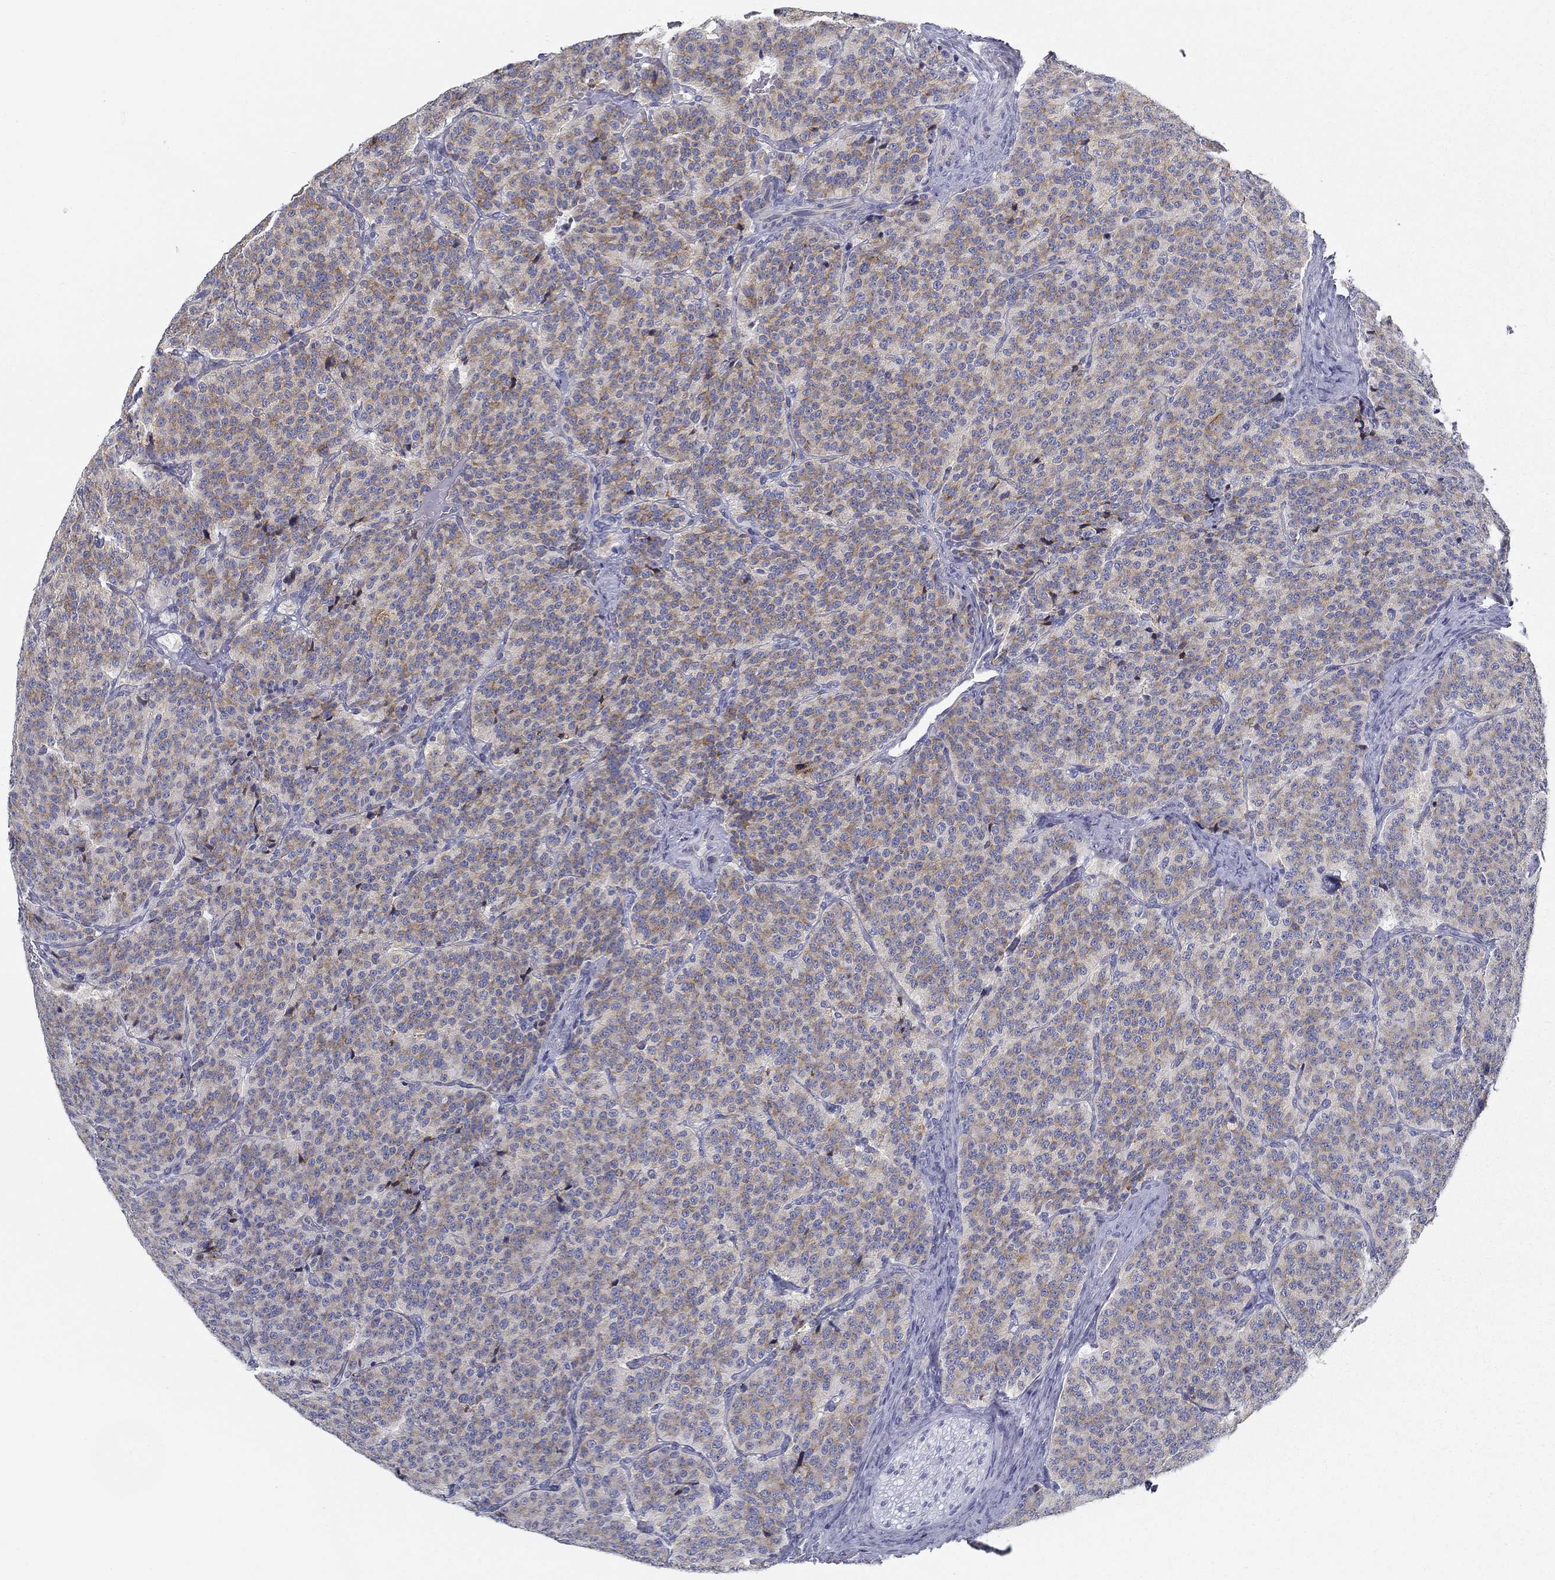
{"staining": {"intensity": "moderate", "quantity": "25%-75%", "location": "cytoplasmic/membranous"}, "tissue": "carcinoid", "cell_type": "Tumor cells", "image_type": "cancer", "snomed": [{"axis": "morphology", "description": "Carcinoid, malignant, NOS"}, {"axis": "topography", "description": "Small intestine"}], "caption": "Immunohistochemical staining of carcinoid reveals medium levels of moderate cytoplasmic/membranous protein expression in about 25%-75% of tumor cells.", "gene": "FXR1", "patient": {"sex": "female", "age": 58}}